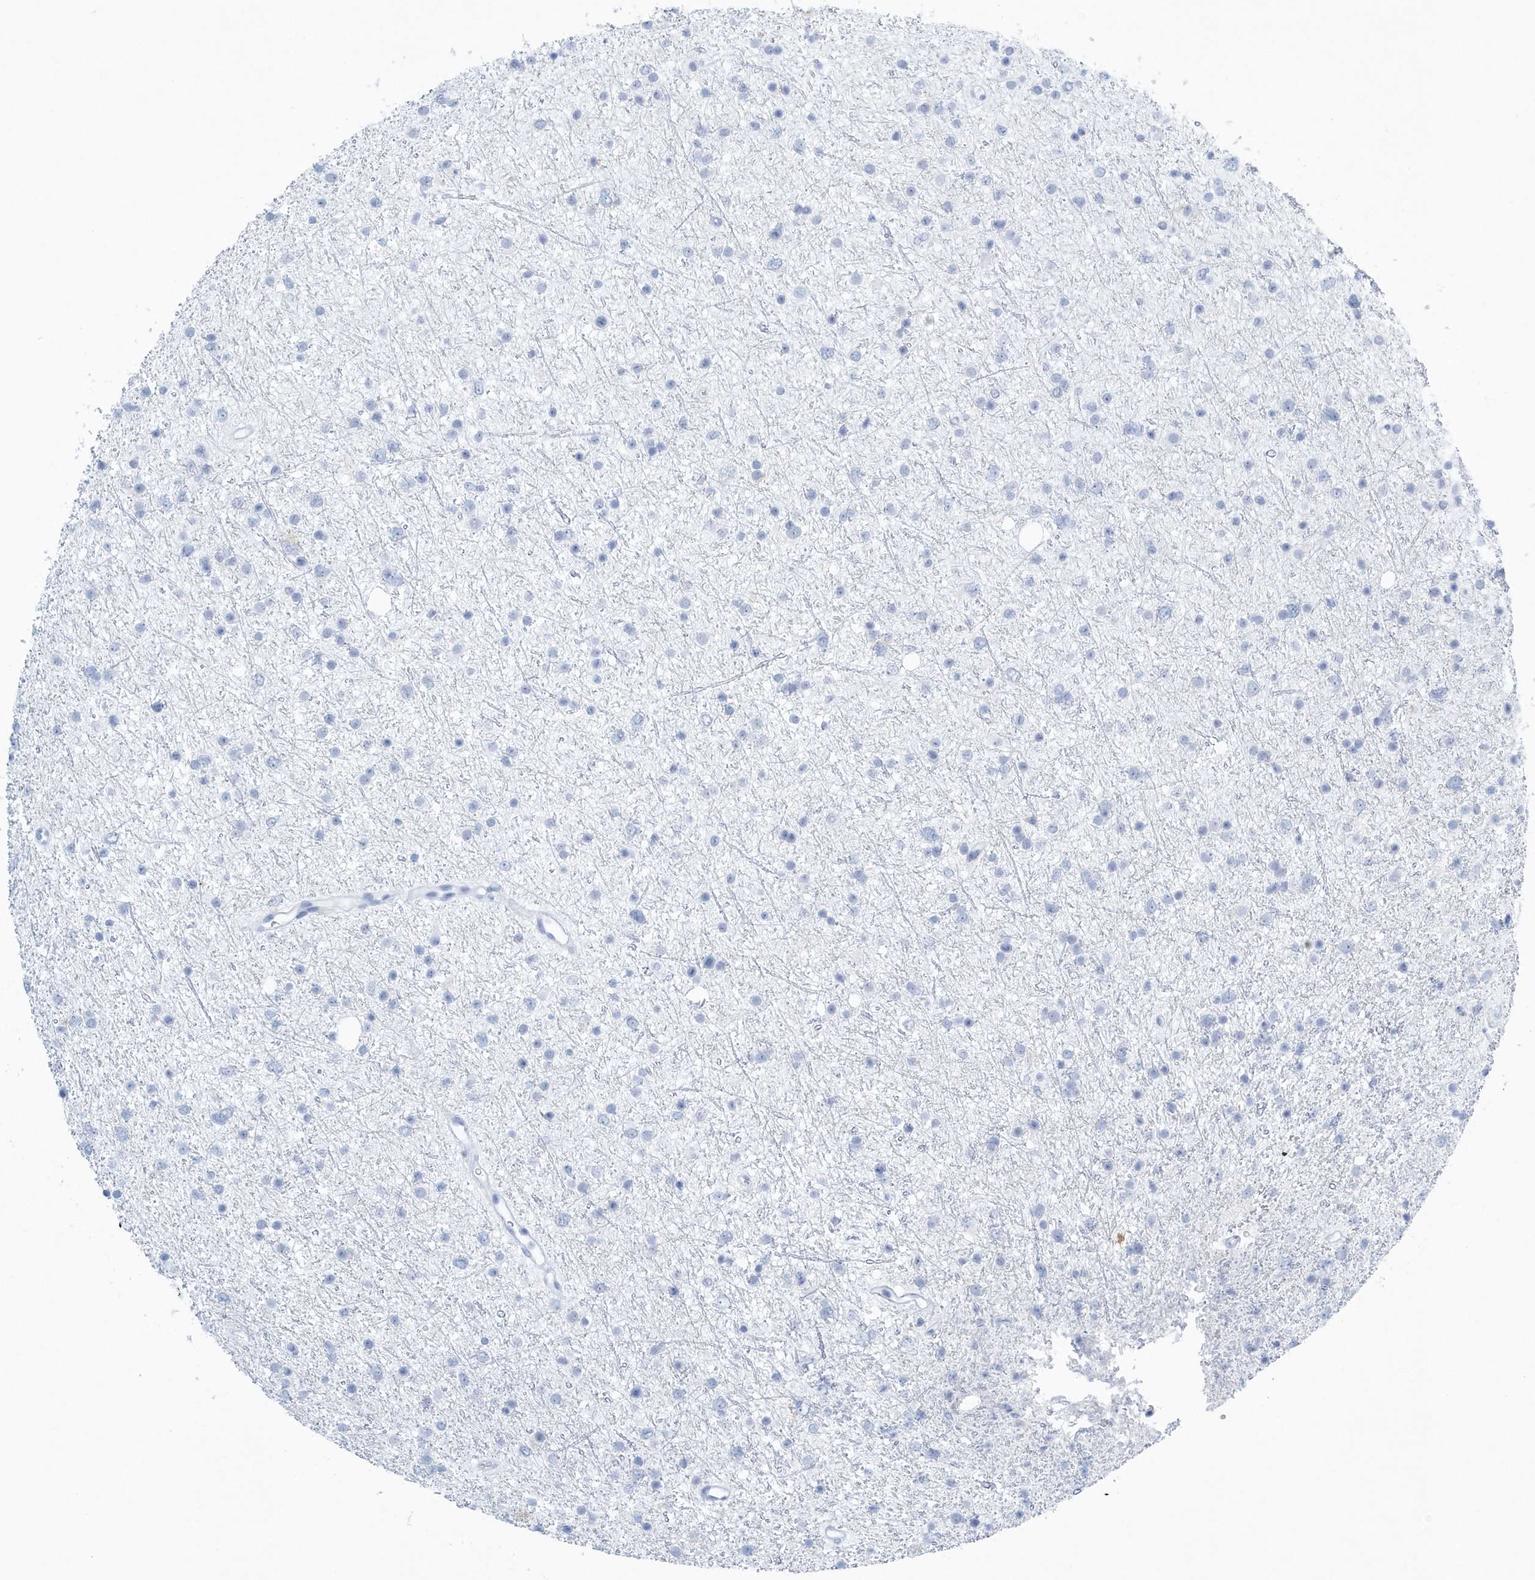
{"staining": {"intensity": "negative", "quantity": "none", "location": "none"}, "tissue": "glioma", "cell_type": "Tumor cells", "image_type": "cancer", "snomed": [{"axis": "morphology", "description": "Glioma, malignant, Low grade"}, {"axis": "topography", "description": "Cerebral cortex"}], "caption": "High power microscopy image of an immunohistochemistry histopathology image of malignant glioma (low-grade), revealing no significant staining in tumor cells.", "gene": "PTPRO", "patient": {"sex": "female", "age": 39}}